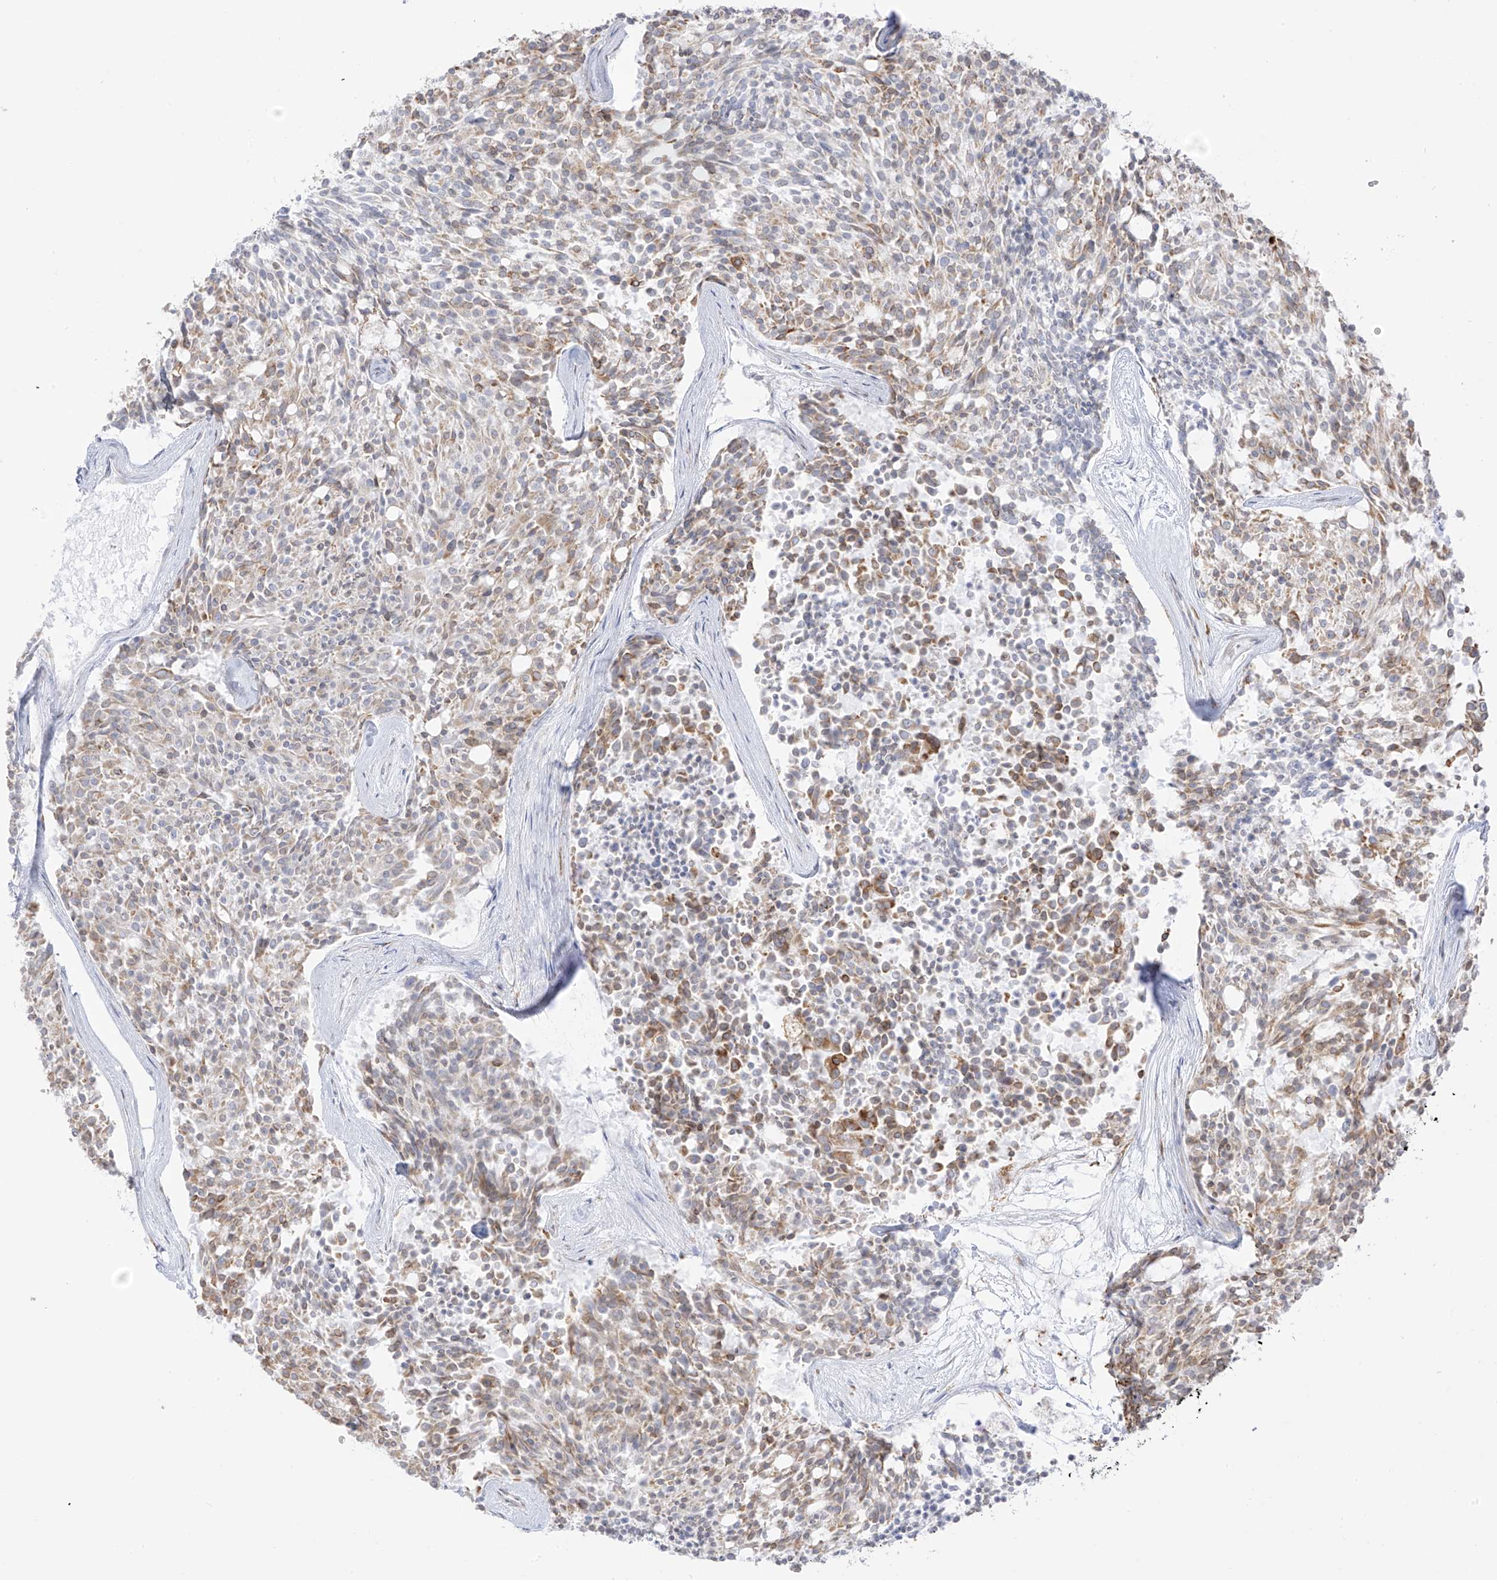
{"staining": {"intensity": "moderate", "quantity": "<25%", "location": "cytoplasmic/membranous"}, "tissue": "carcinoid", "cell_type": "Tumor cells", "image_type": "cancer", "snomed": [{"axis": "morphology", "description": "Carcinoid, malignant, NOS"}, {"axis": "topography", "description": "Pancreas"}], "caption": "Carcinoid stained with a brown dye shows moderate cytoplasmic/membranous positive expression in about <25% of tumor cells.", "gene": "LRRC59", "patient": {"sex": "female", "age": 54}}